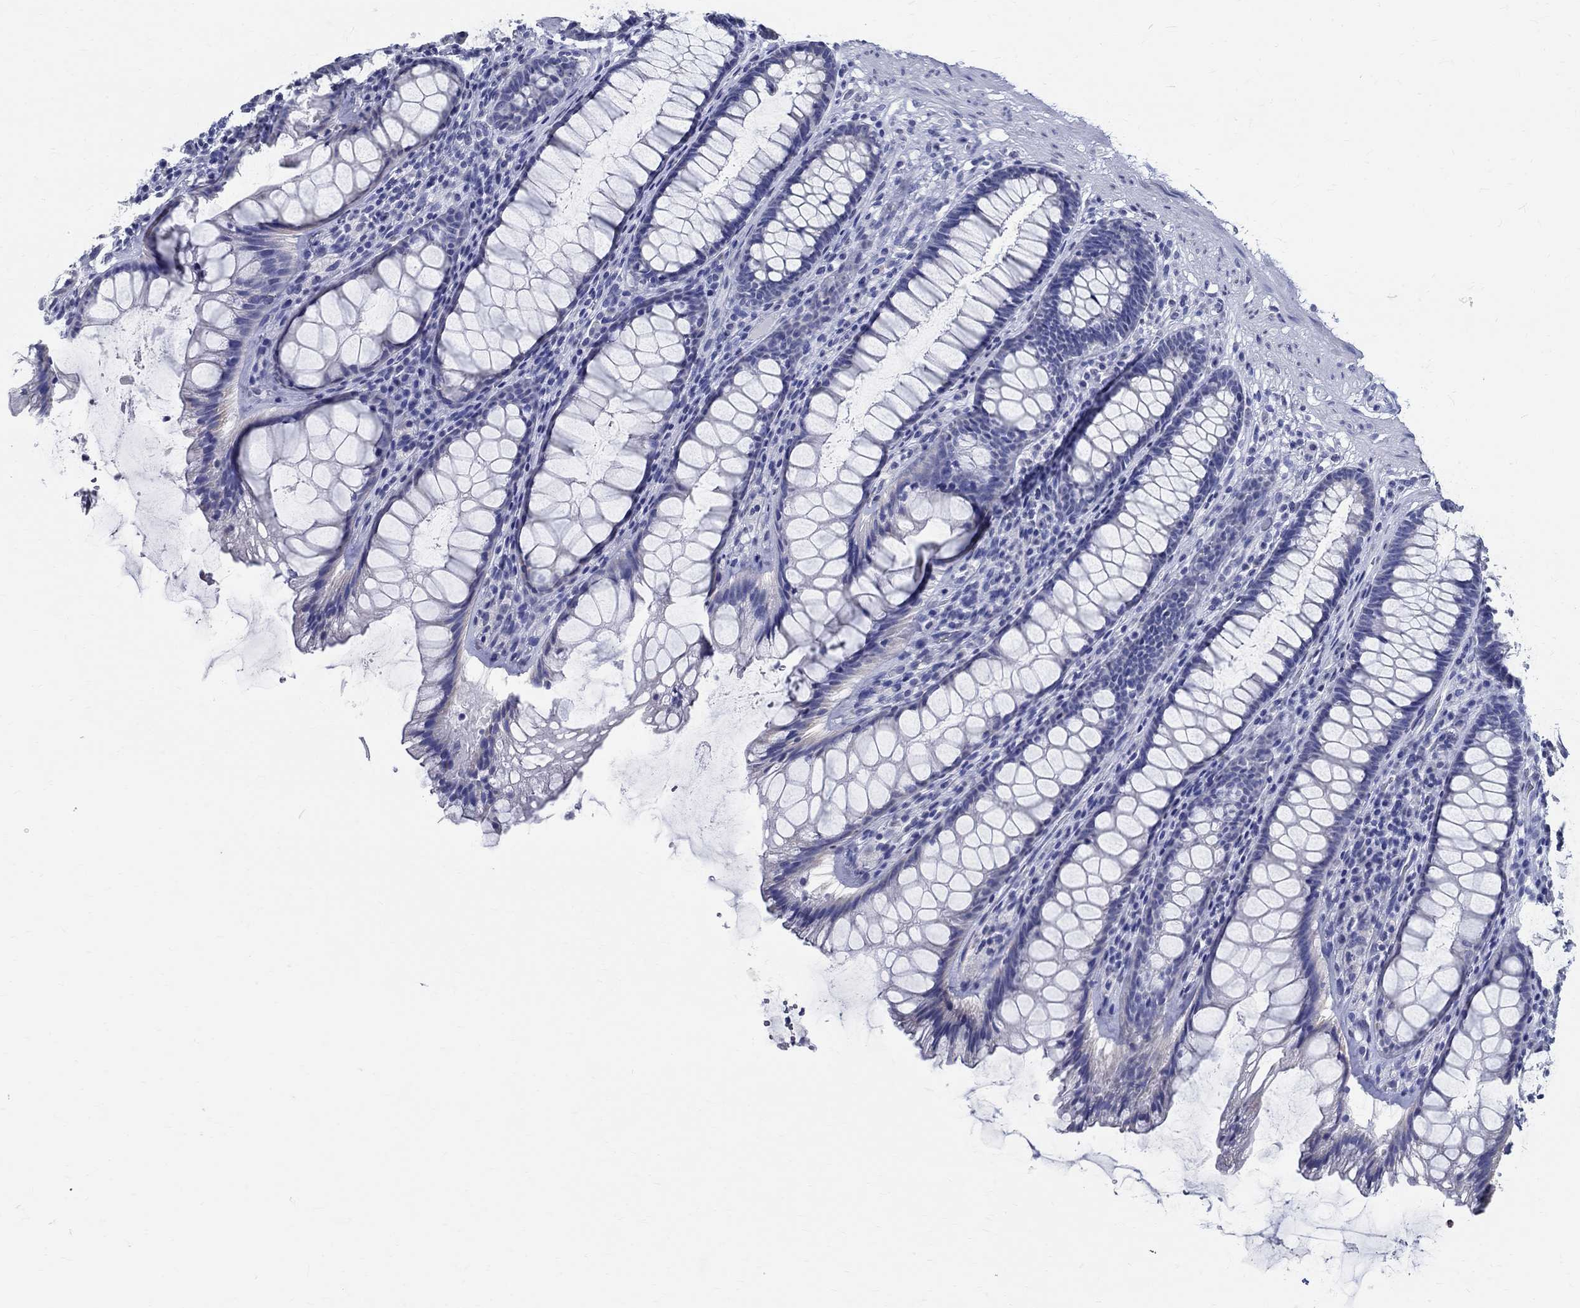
{"staining": {"intensity": "negative", "quantity": "none", "location": "none"}, "tissue": "rectum", "cell_type": "Glandular cells", "image_type": "normal", "snomed": [{"axis": "morphology", "description": "Normal tissue, NOS"}, {"axis": "topography", "description": "Rectum"}], "caption": "The immunohistochemistry micrograph has no significant expression in glandular cells of rectum. The staining was performed using DAB to visualize the protein expression in brown, while the nuclei were stained in blue with hematoxylin (Magnification: 20x).", "gene": "TSPAN16", "patient": {"sex": "male", "age": 72}}